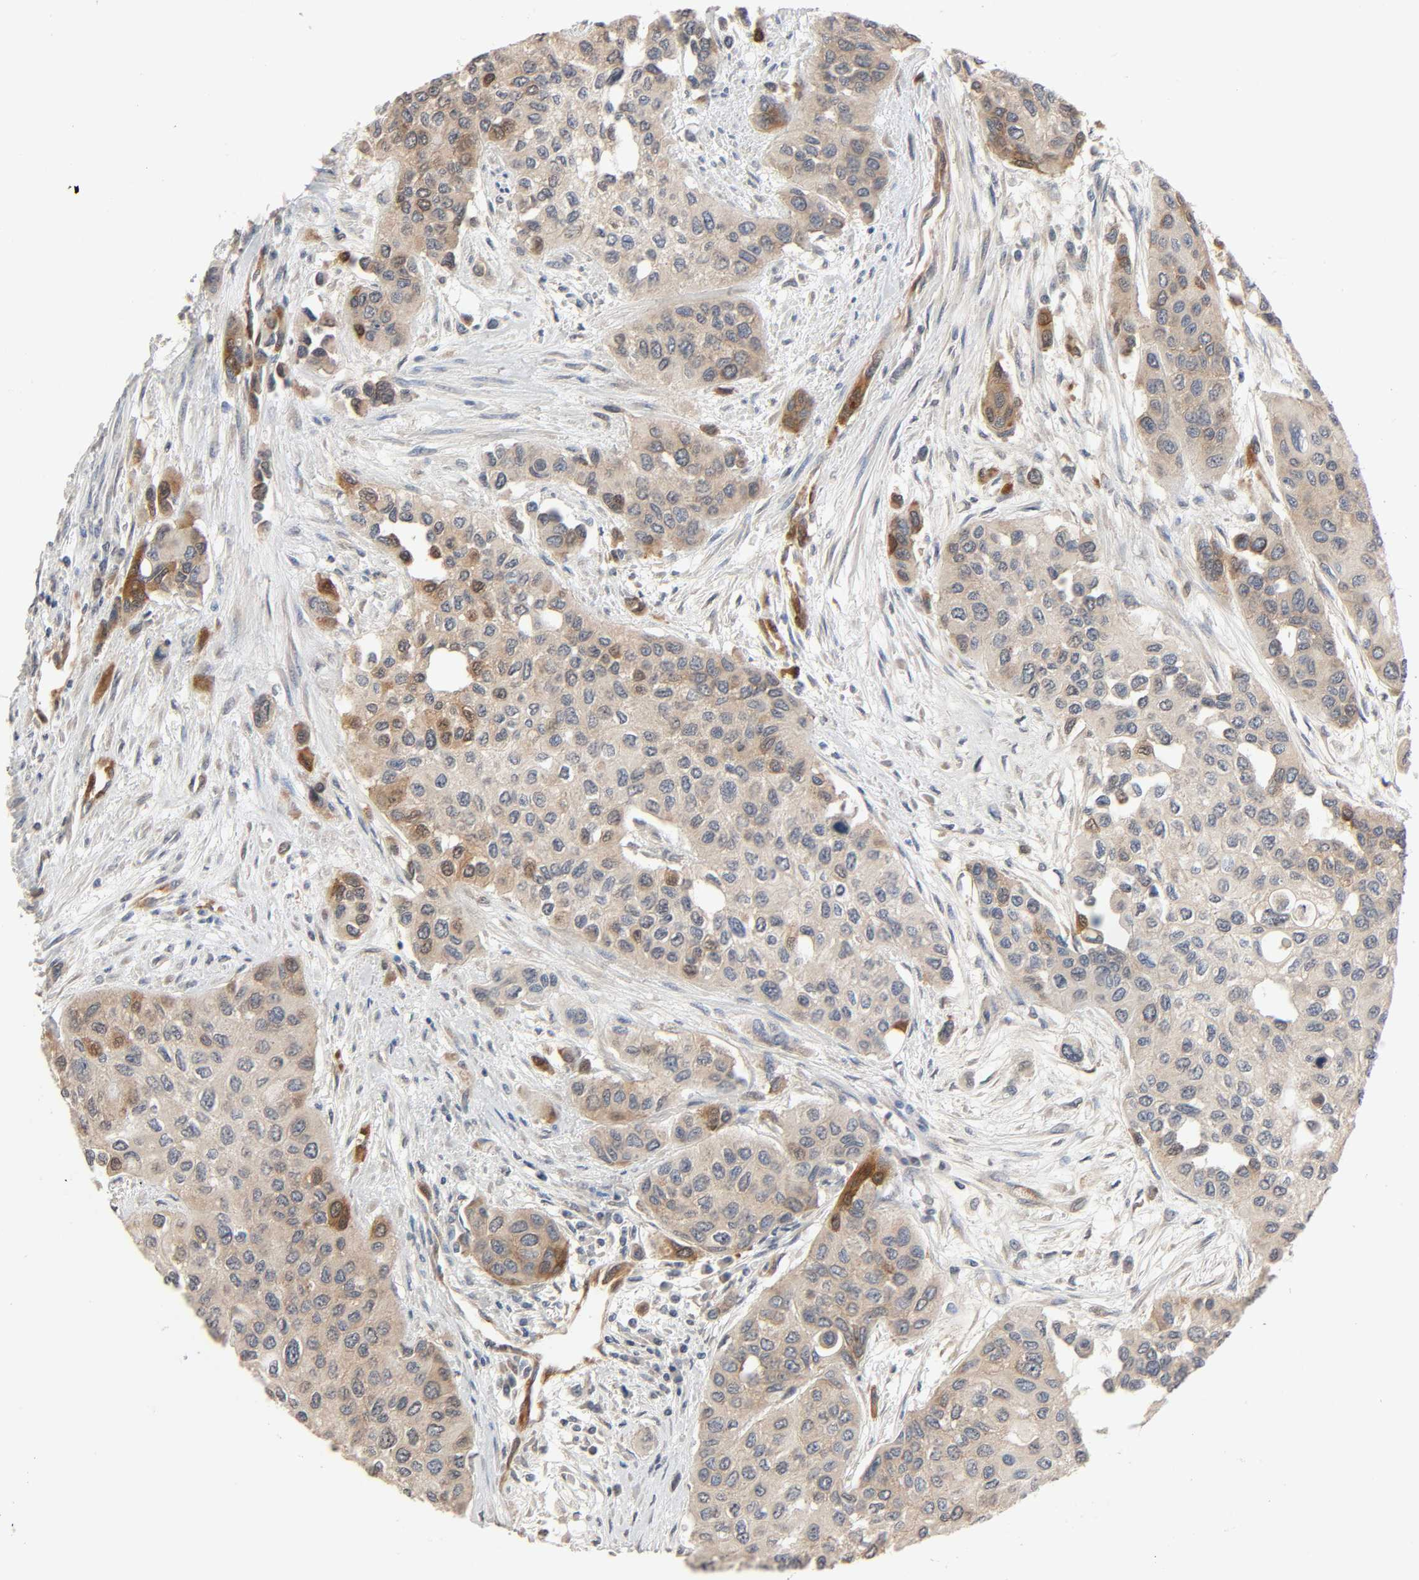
{"staining": {"intensity": "moderate", "quantity": "25%-75%", "location": "cytoplasmic/membranous"}, "tissue": "urothelial cancer", "cell_type": "Tumor cells", "image_type": "cancer", "snomed": [{"axis": "morphology", "description": "Urothelial carcinoma, High grade"}, {"axis": "topography", "description": "Urinary bladder"}], "caption": "The photomicrograph displays immunohistochemical staining of urothelial cancer. There is moderate cytoplasmic/membranous positivity is seen in approximately 25%-75% of tumor cells. (DAB IHC with brightfield microscopy, high magnification).", "gene": "PTK2", "patient": {"sex": "female", "age": 56}}